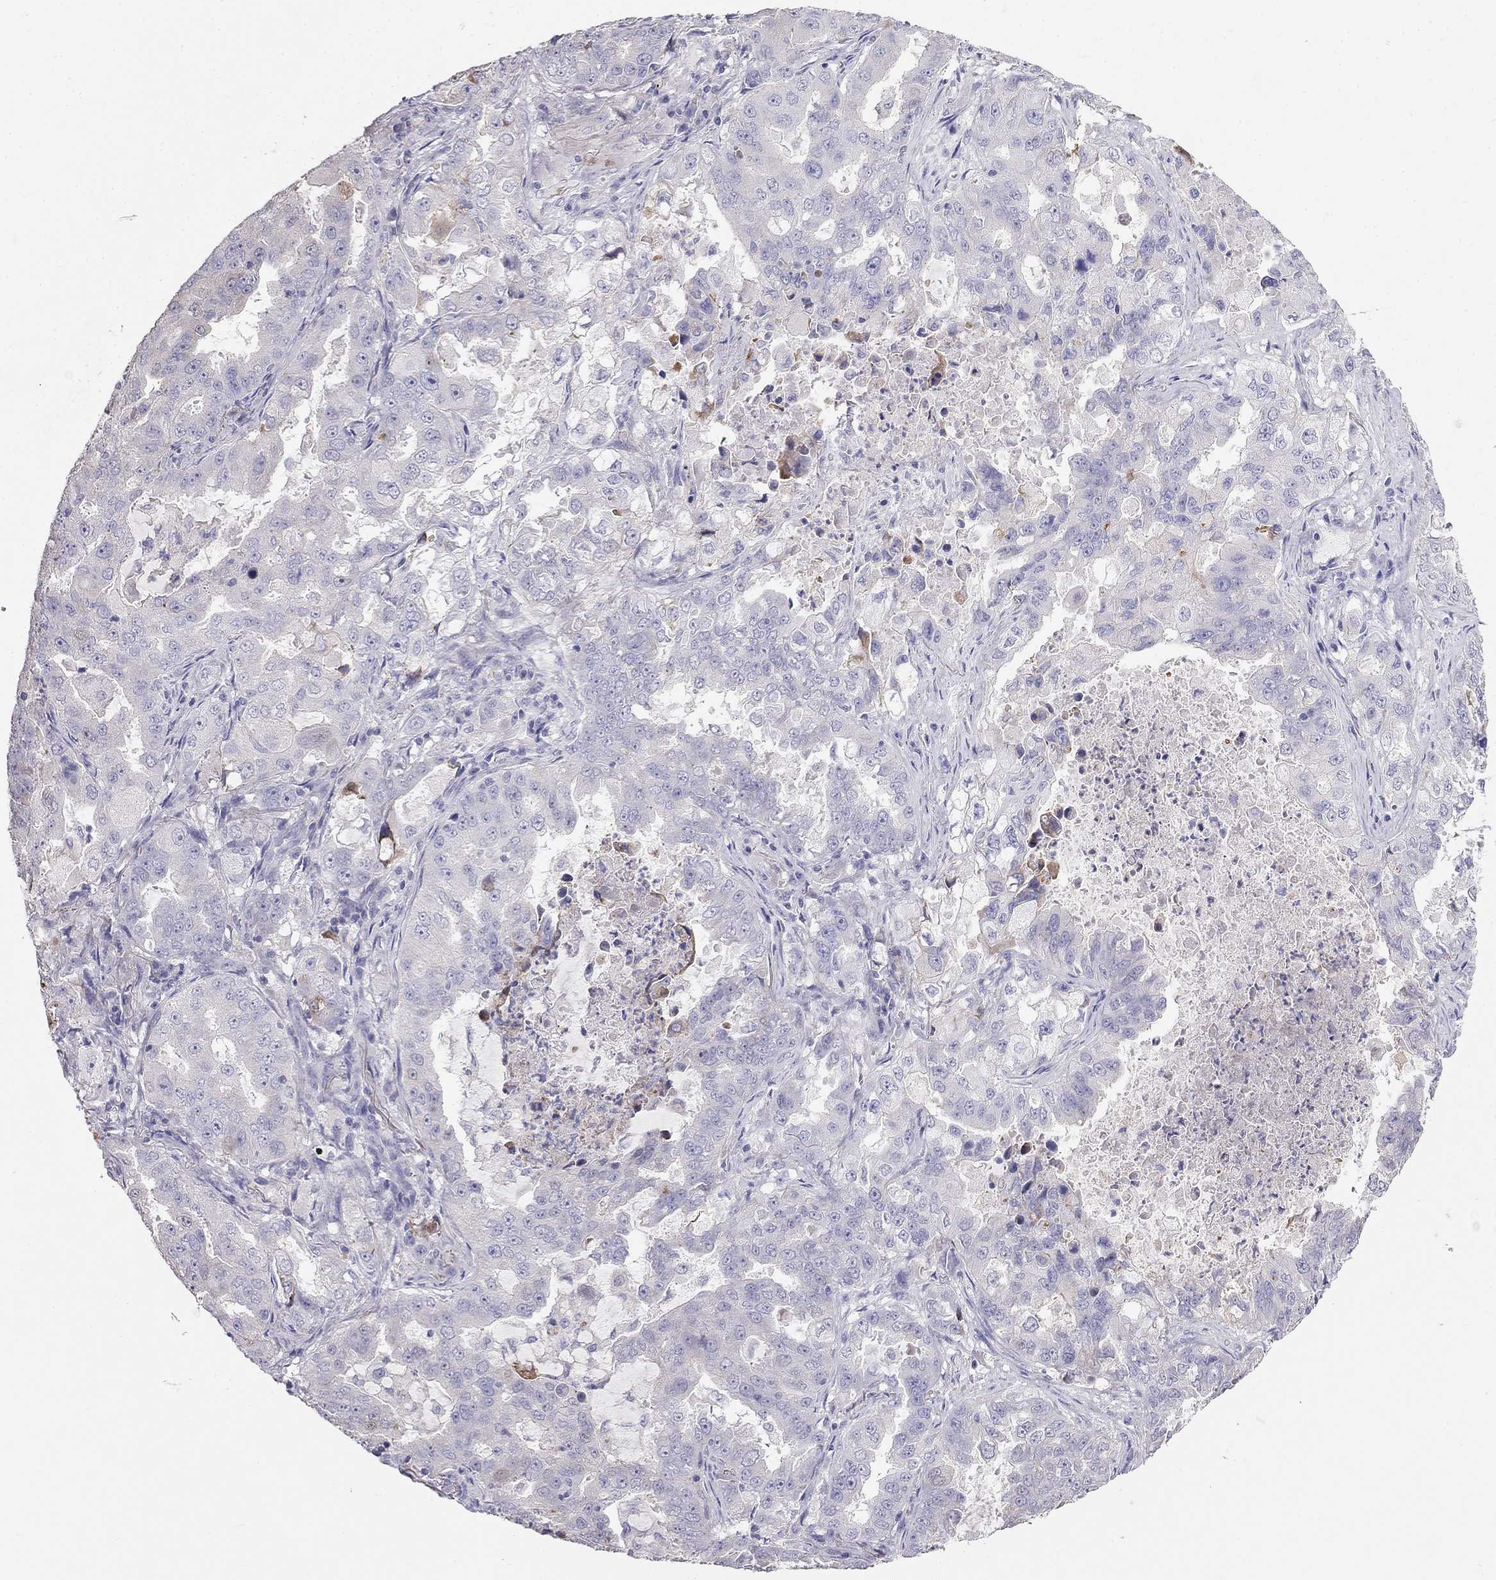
{"staining": {"intensity": "negative", "quantity": "none", "location": "none"}, "tissue": "lung cancer", "cell_type": "Tumor cells", "image_type": "cancer", "snomed": [{"axis": "morphology", "description": "Adenocarcinoma, NOS"}, {"axis": "topography", "description": "Lung"}], "caption": "DAB immunohistochemical staining of human lung cancer (adenocarcinoma) shows no significant staining in tumor cells.", "gene": "LY6H", "patient": {"sex": "female", "age": 61}}